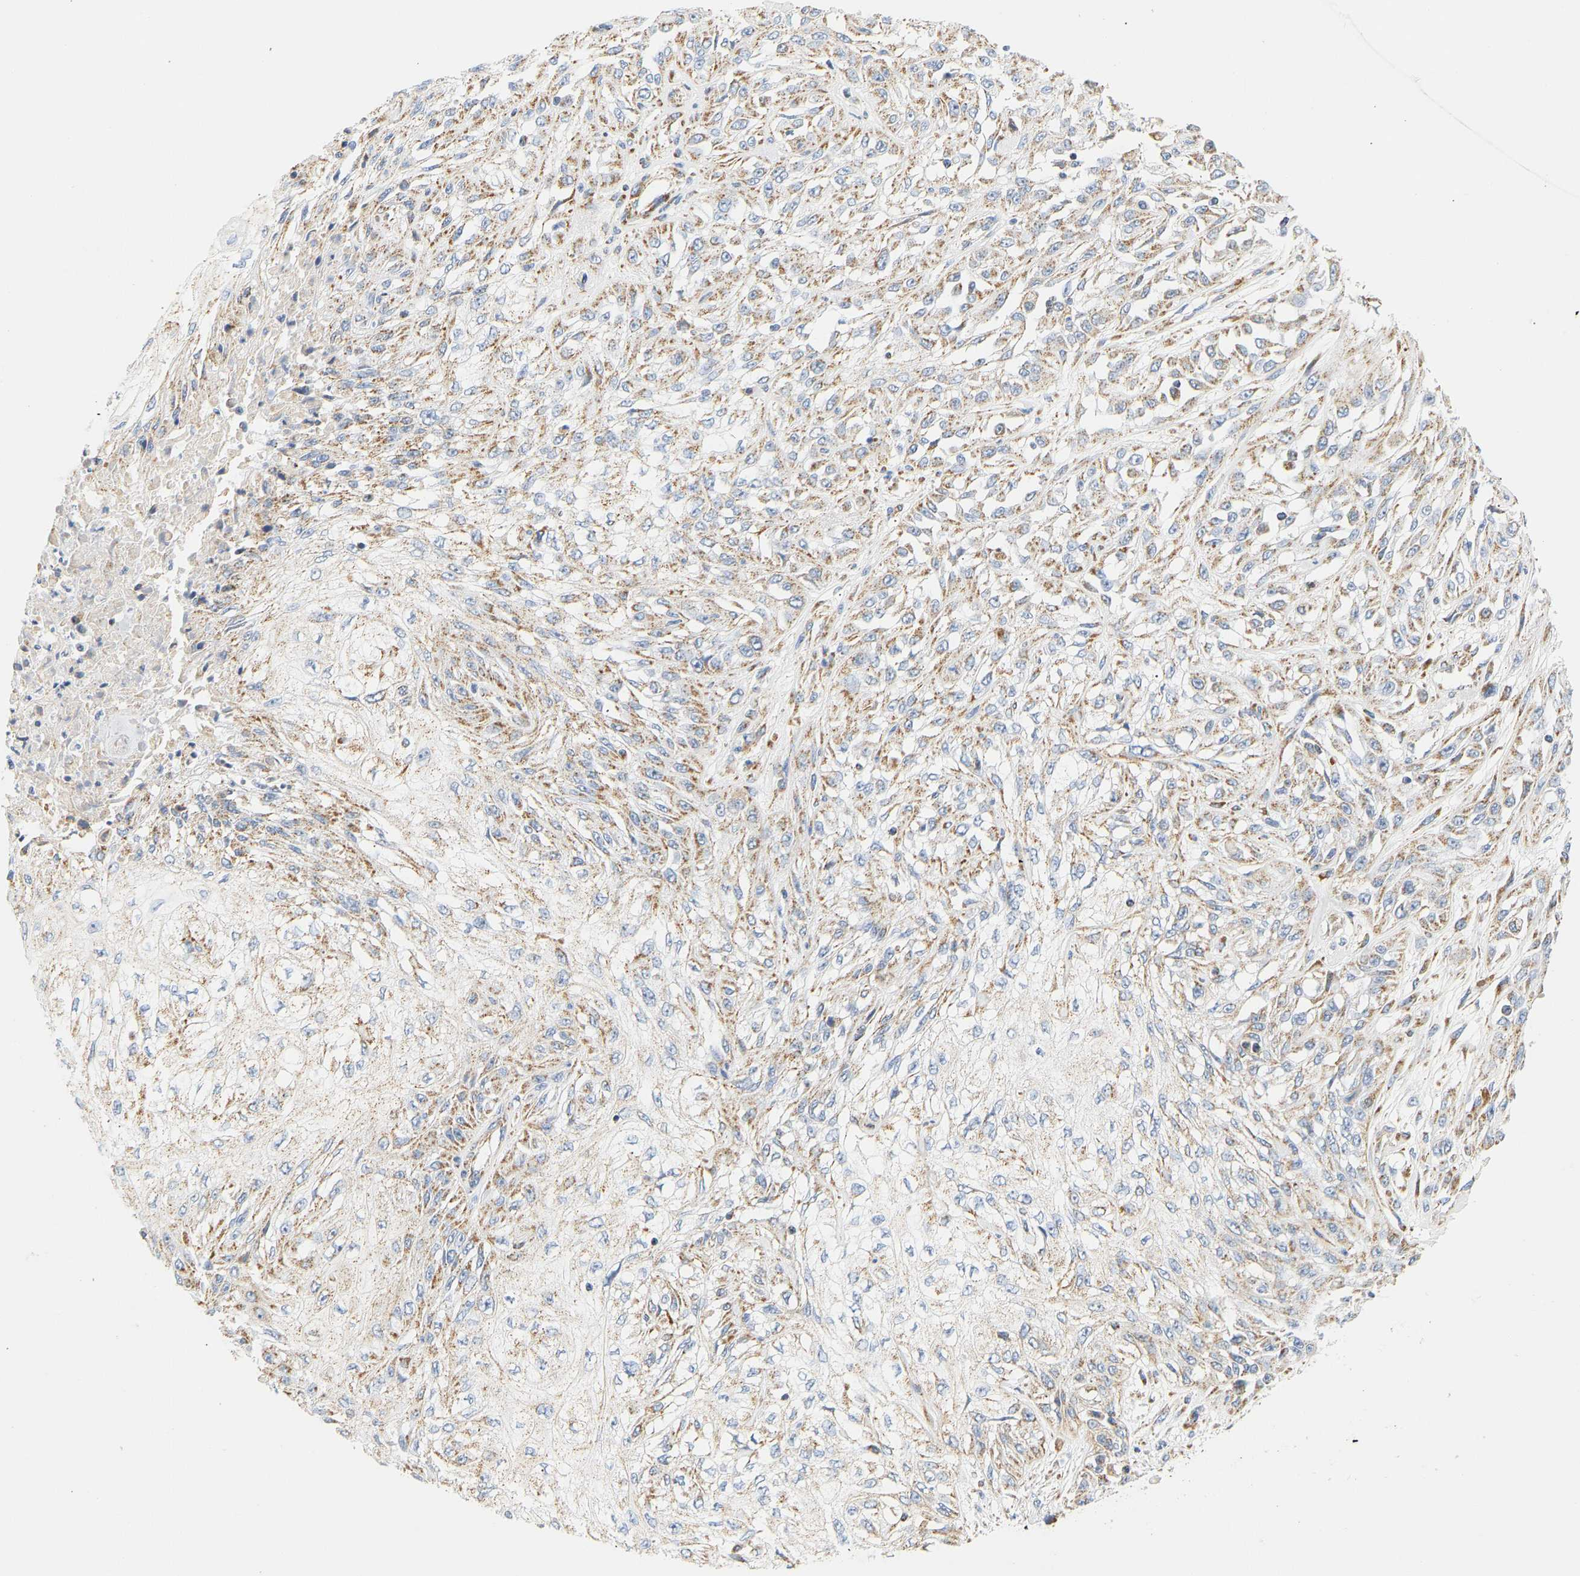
{"staining": {"intensity": "moderate", "quantity": ">75%", "location": "cytoplasmic/membranous"}, "tissue": "skin cancer", "cell_type": "Tumor cells", "image_type": "cancer", "snomed": [{"axis": "morphology", "description": "Squamous cell carcinoma, NOS"}, {"axis": "morphology", "description": "Squamous cell carcinoma, metastatic, NOS"}, {"axis": "topography", "description": "Skin"}, {"axis": "topography", "description": "Lymph node"}], "caption": "IHC image of neoplastic tissue: human metastatic squamous cell carcinoma (skin) stained using IHC shows medium levels of moderate protein expression localized specifically in the cytoplasmic/membranous of tumor cells, appearing as a cytoplasmic/membranous brown color.", "gene": "GRPEL2", "patient": {"sex": "male", "age": 75}}